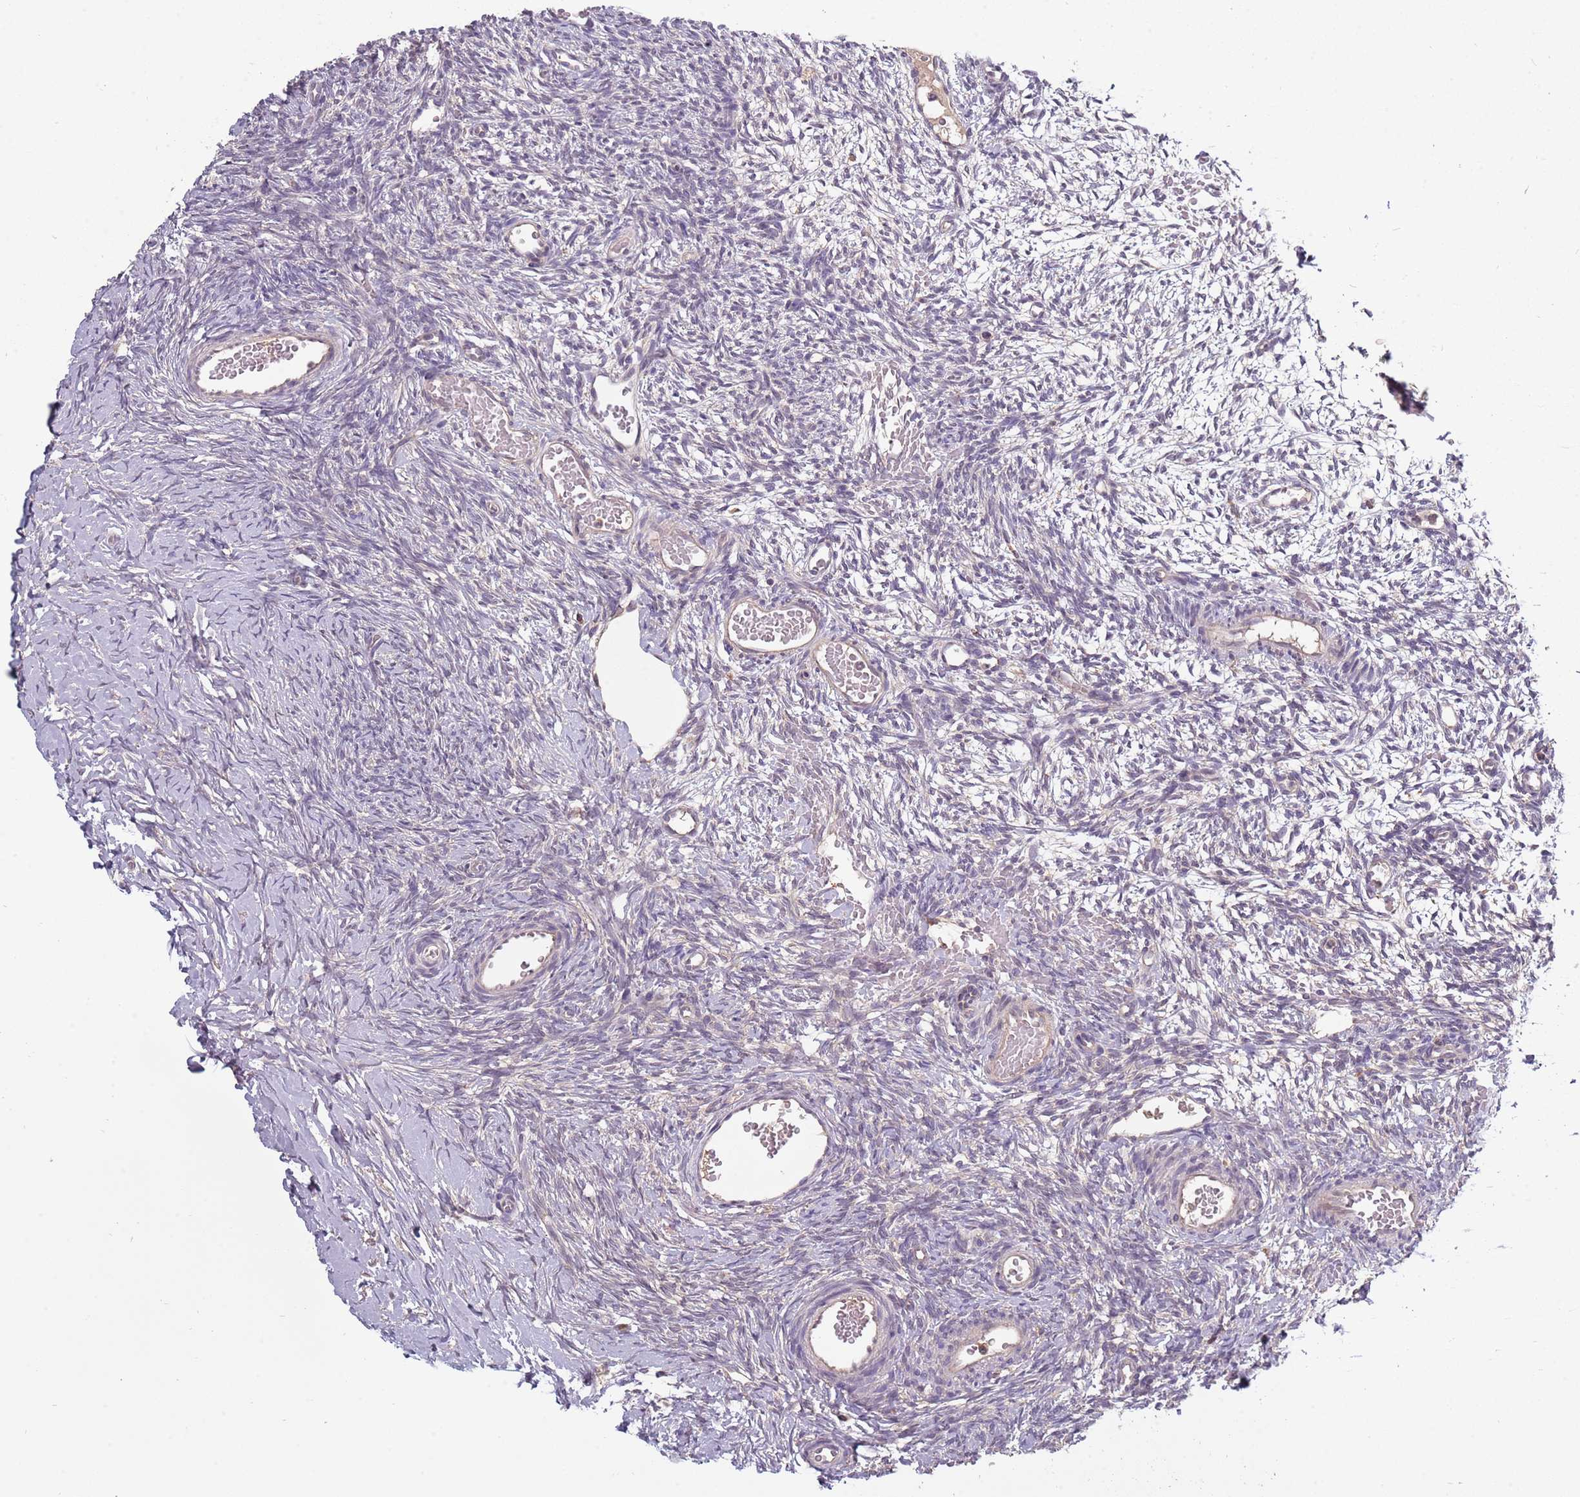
{"staining": {"intensity": "negative", "quantity": "none", "location": "none"}, "tissue": "ovary", "cell_type": "Ovarian stroma cells", "image_type": "normal", "snomed": [{"axis": "morphology", "description": "Normal tissue, NOS"}, {"axis": "topography", "description": "Ovary"}], "caption": "IHC of normal ovary shows no expression in ovarian stroma cells.", "gene": "USP32", "patient": {"sex": "female", "age": 39}}